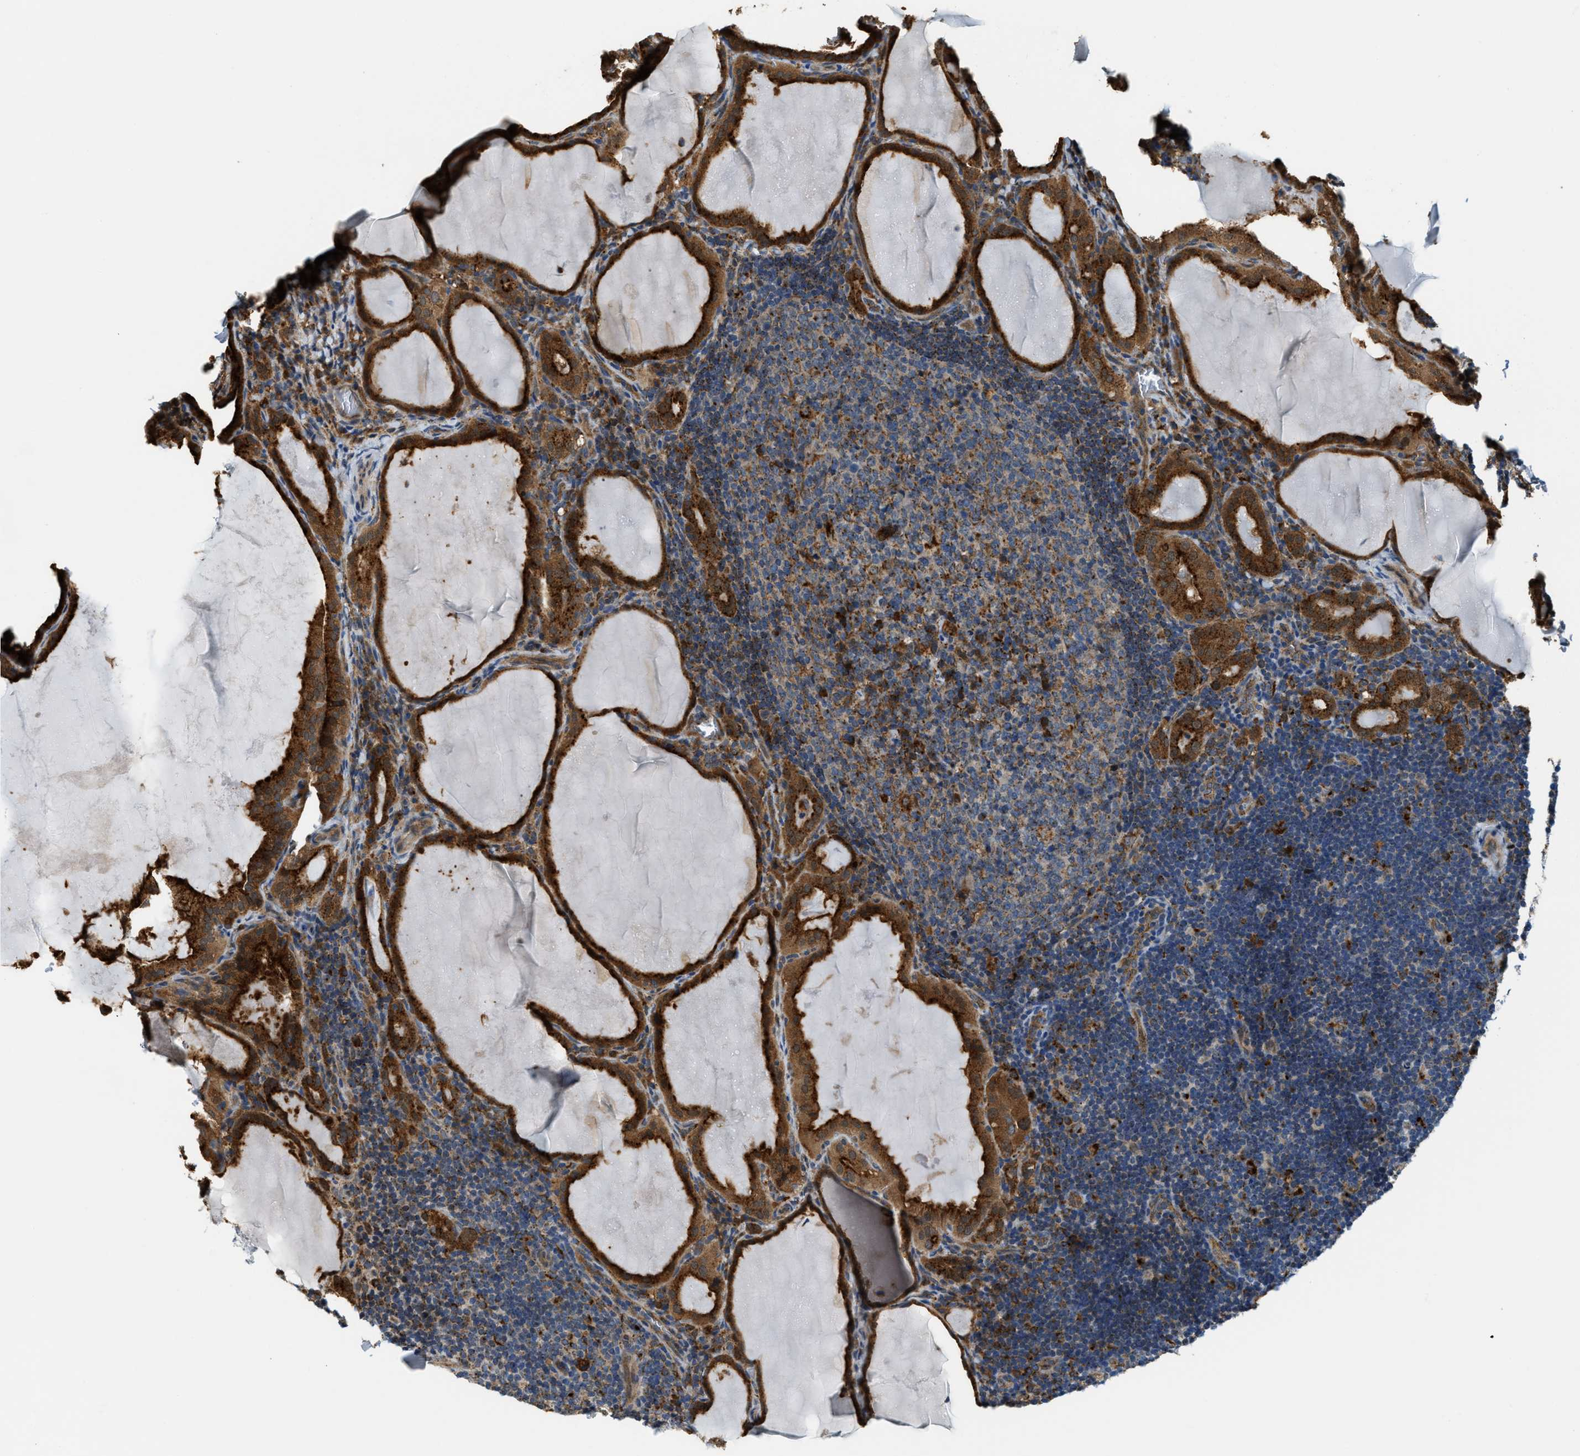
{"staining": {"intensity": "moderate", "quantity": ">75%", "location": "cytoplasmic/membranous"}, "tissue": "thyroid cancer", "cell_type": "Tumor cells", "image_type": "cancer", "snomed": [{"axis": "morphology", "description": "Papillary adenocarcinoma, NOS"}, {"axis": "topography", "description": "Thyroid gland"}], "caption": "Tumor cells display medium levels of moderate cytoplasmic/membranous expression in about >75% of cells in thyroid cancer. (brown staining indicates protein expression, while blue staining denotes nuclei).", "gene": "STARD3NL", "patient": {"sex": "female", "age": 42}}